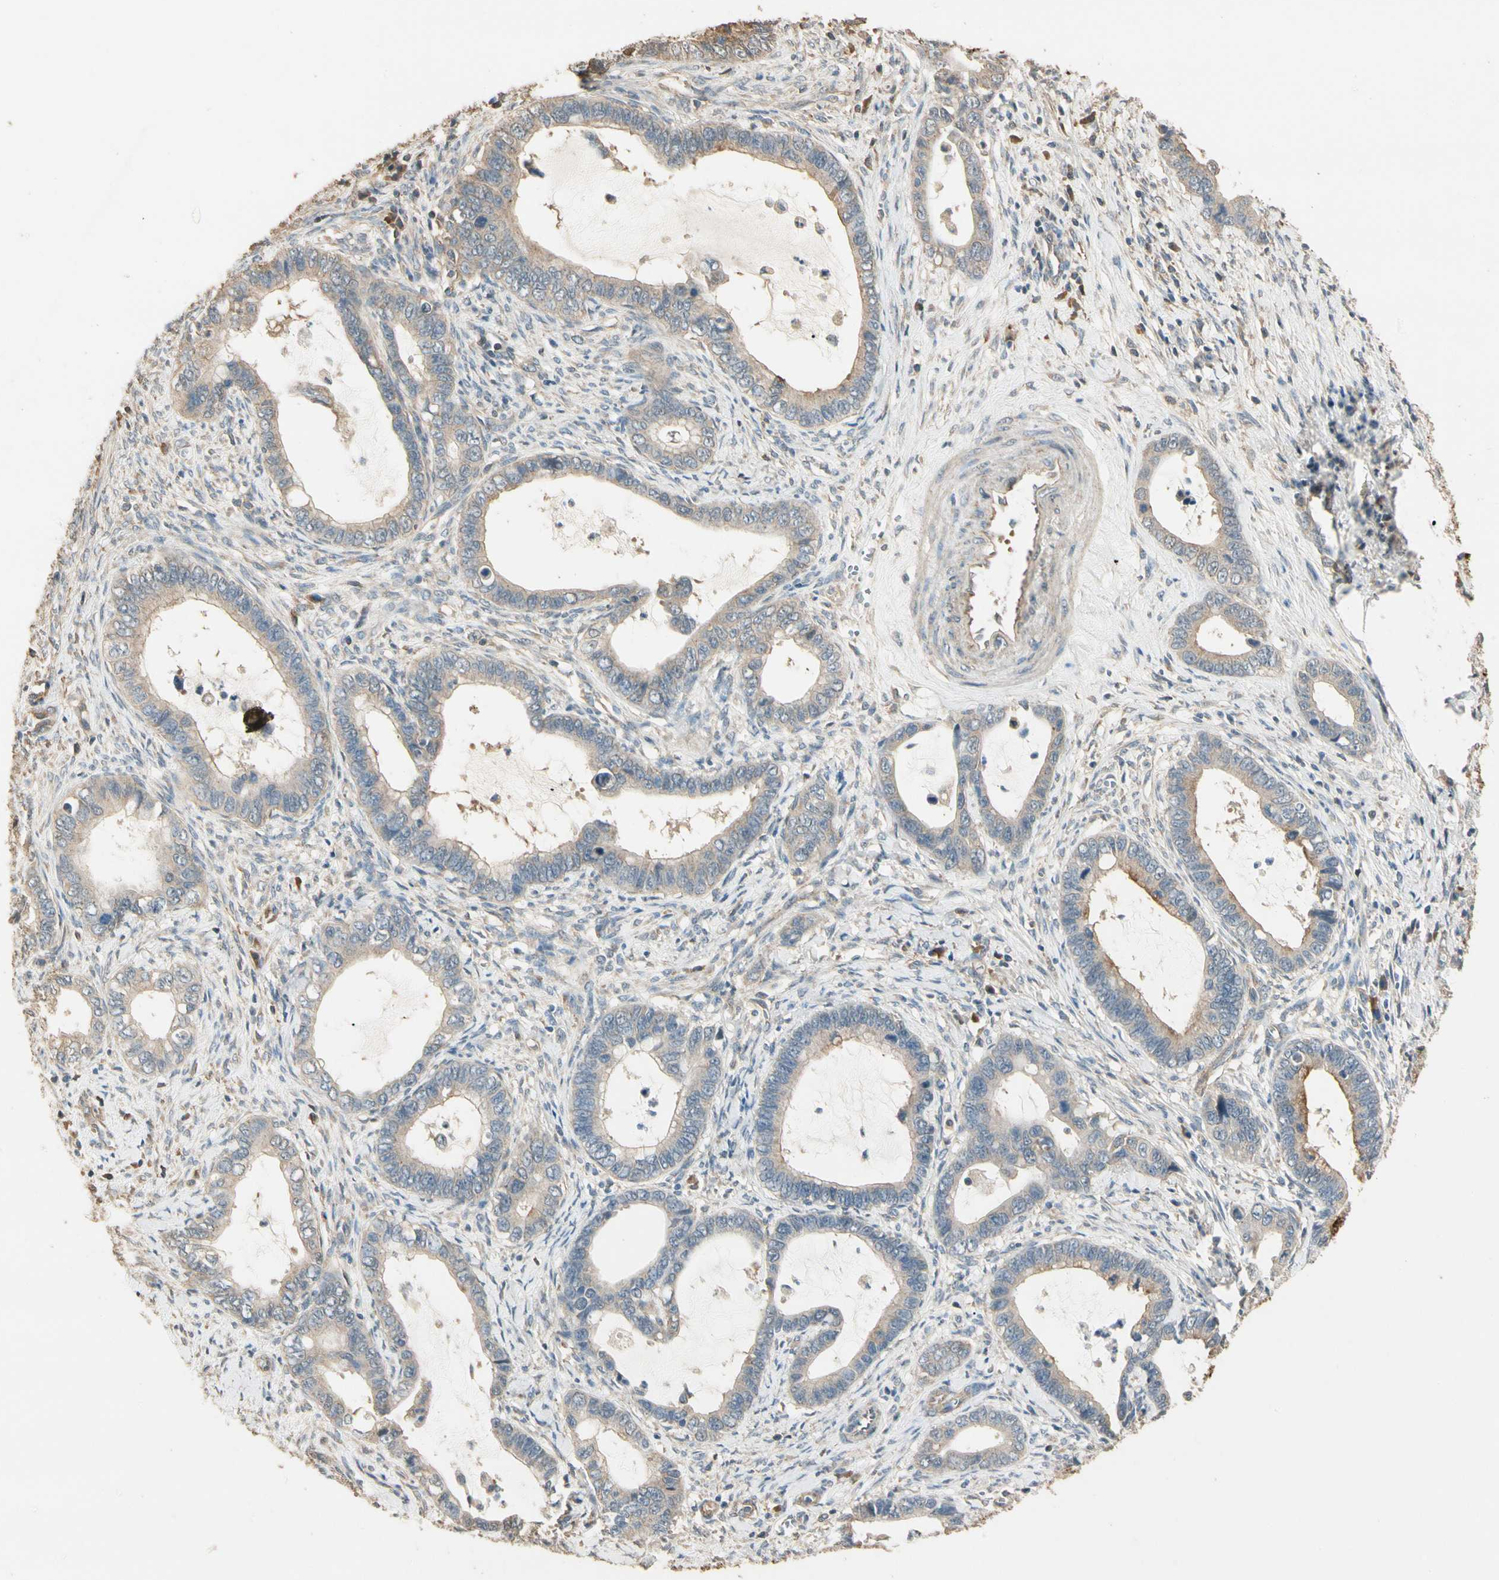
{"staining": {"intensity": "weak", "quantity": ">75%", "location": "cytoplasmic/membranous"}, "tissue": "cervical cancer", "cell_type": "Tumor cells", "image_type": "cancer", "snomed": [{"axis": "morphology", "description": "Adenocarcinoma, NOS"}, {"axis": "topography", "description": "Cervix"}], "caption": "This micrograph exhibits immunohistochemistry (IHC) staining of human cervical adenocarcinoma, with low weak cytoplasmic/membranous positivity in approximately >75% of tumor cells.", "gene": "CDH6", "patient": {"sex": "female", "age": 44}}